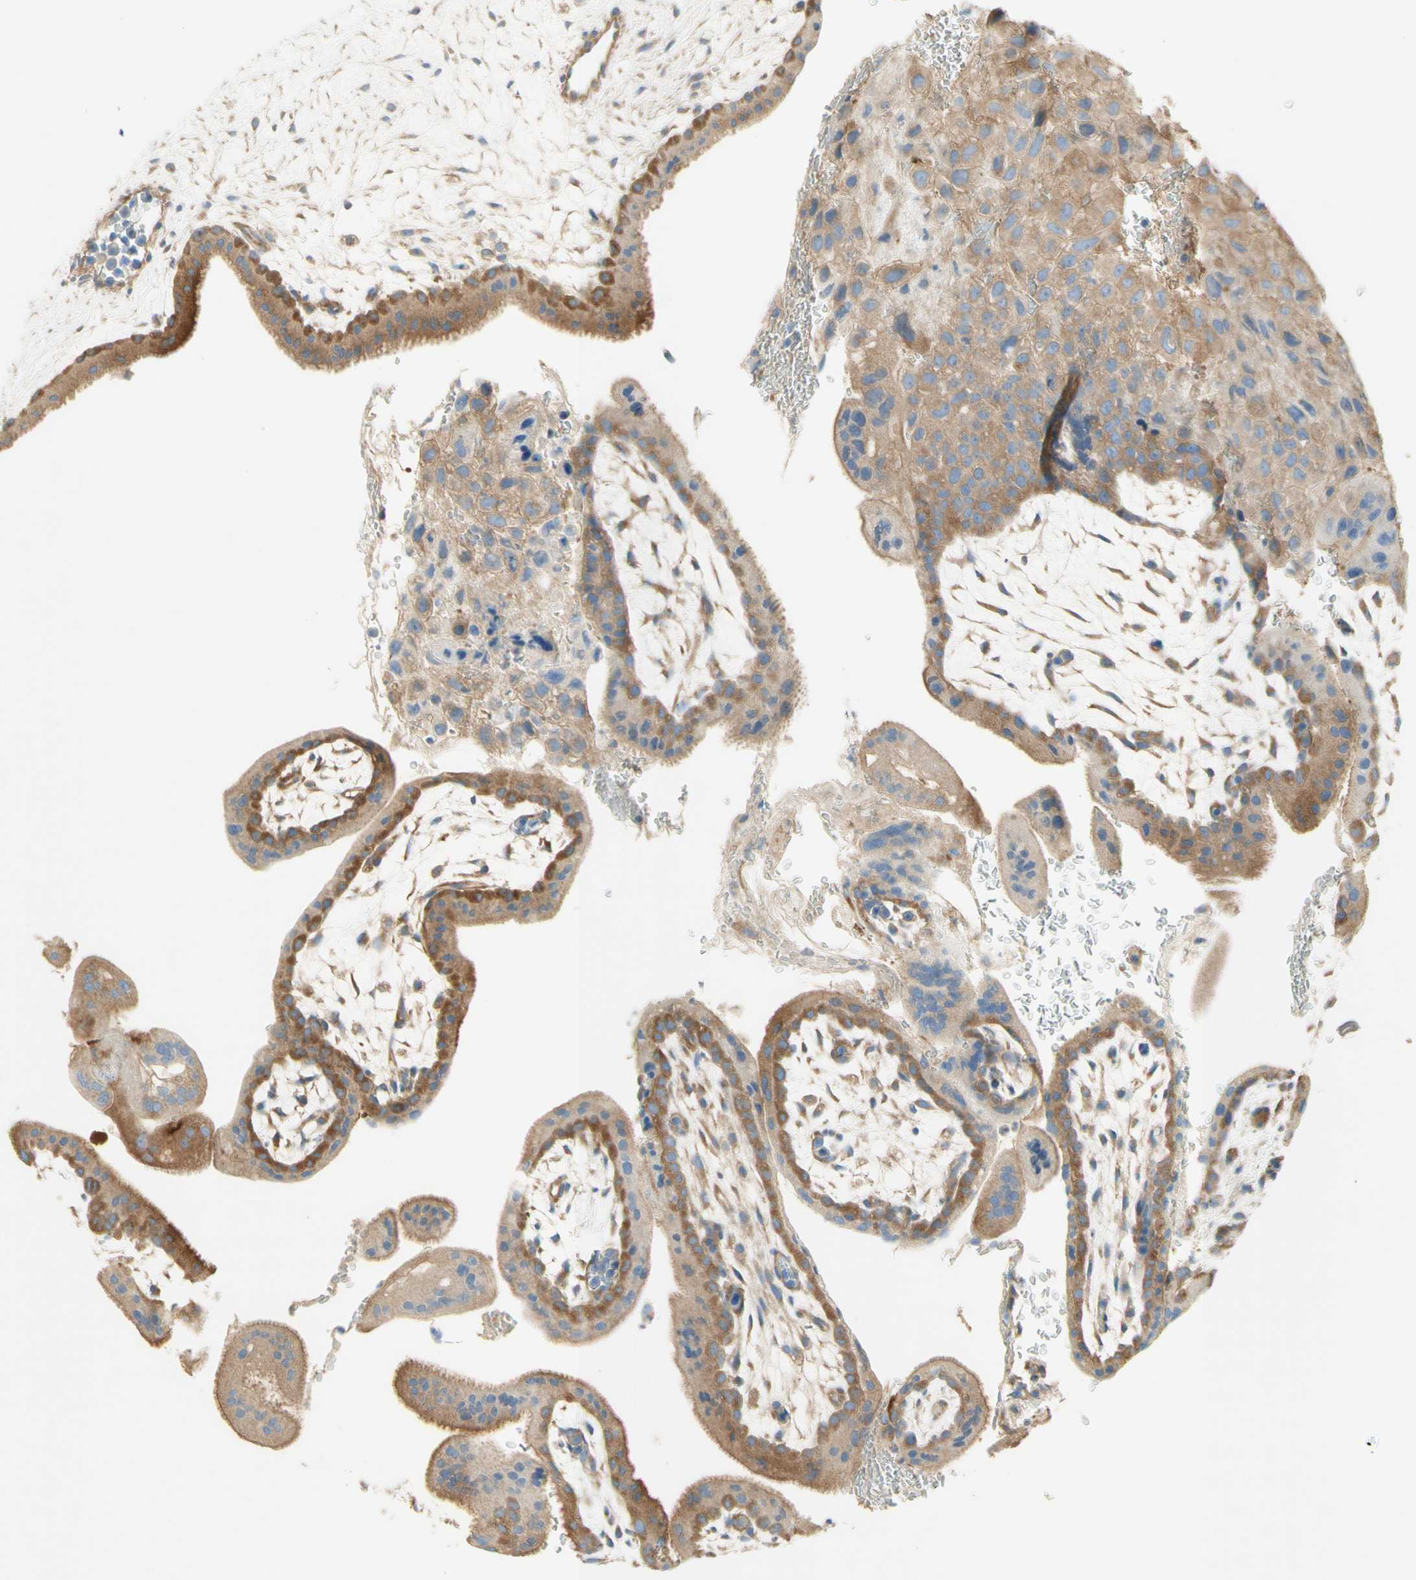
{"staining": {"intensity": "weak", "quantity": ">75%", "location": "cytoplasmic/membranous"}, "tissue": "placenta", "cell_type": "Decidual cells", "image_type": "normal", "snomed": [{"axis": "morphology", "description": "Normal tissue, NOS"}, {"axis": "topography", "description": "Placenta"}], "caption": "A low amount of weak cytoplasmic/membranous expression is identified in about >75% of decidual cells in benign placenta. The staining was performed using DAB to visualize the protein expression in brown, while the nuclei were stained in blue with hematoxylin (Magnification: 20x).", "gene": "DYNC1H1", "patient": {"sex": "female", "age": 35}}